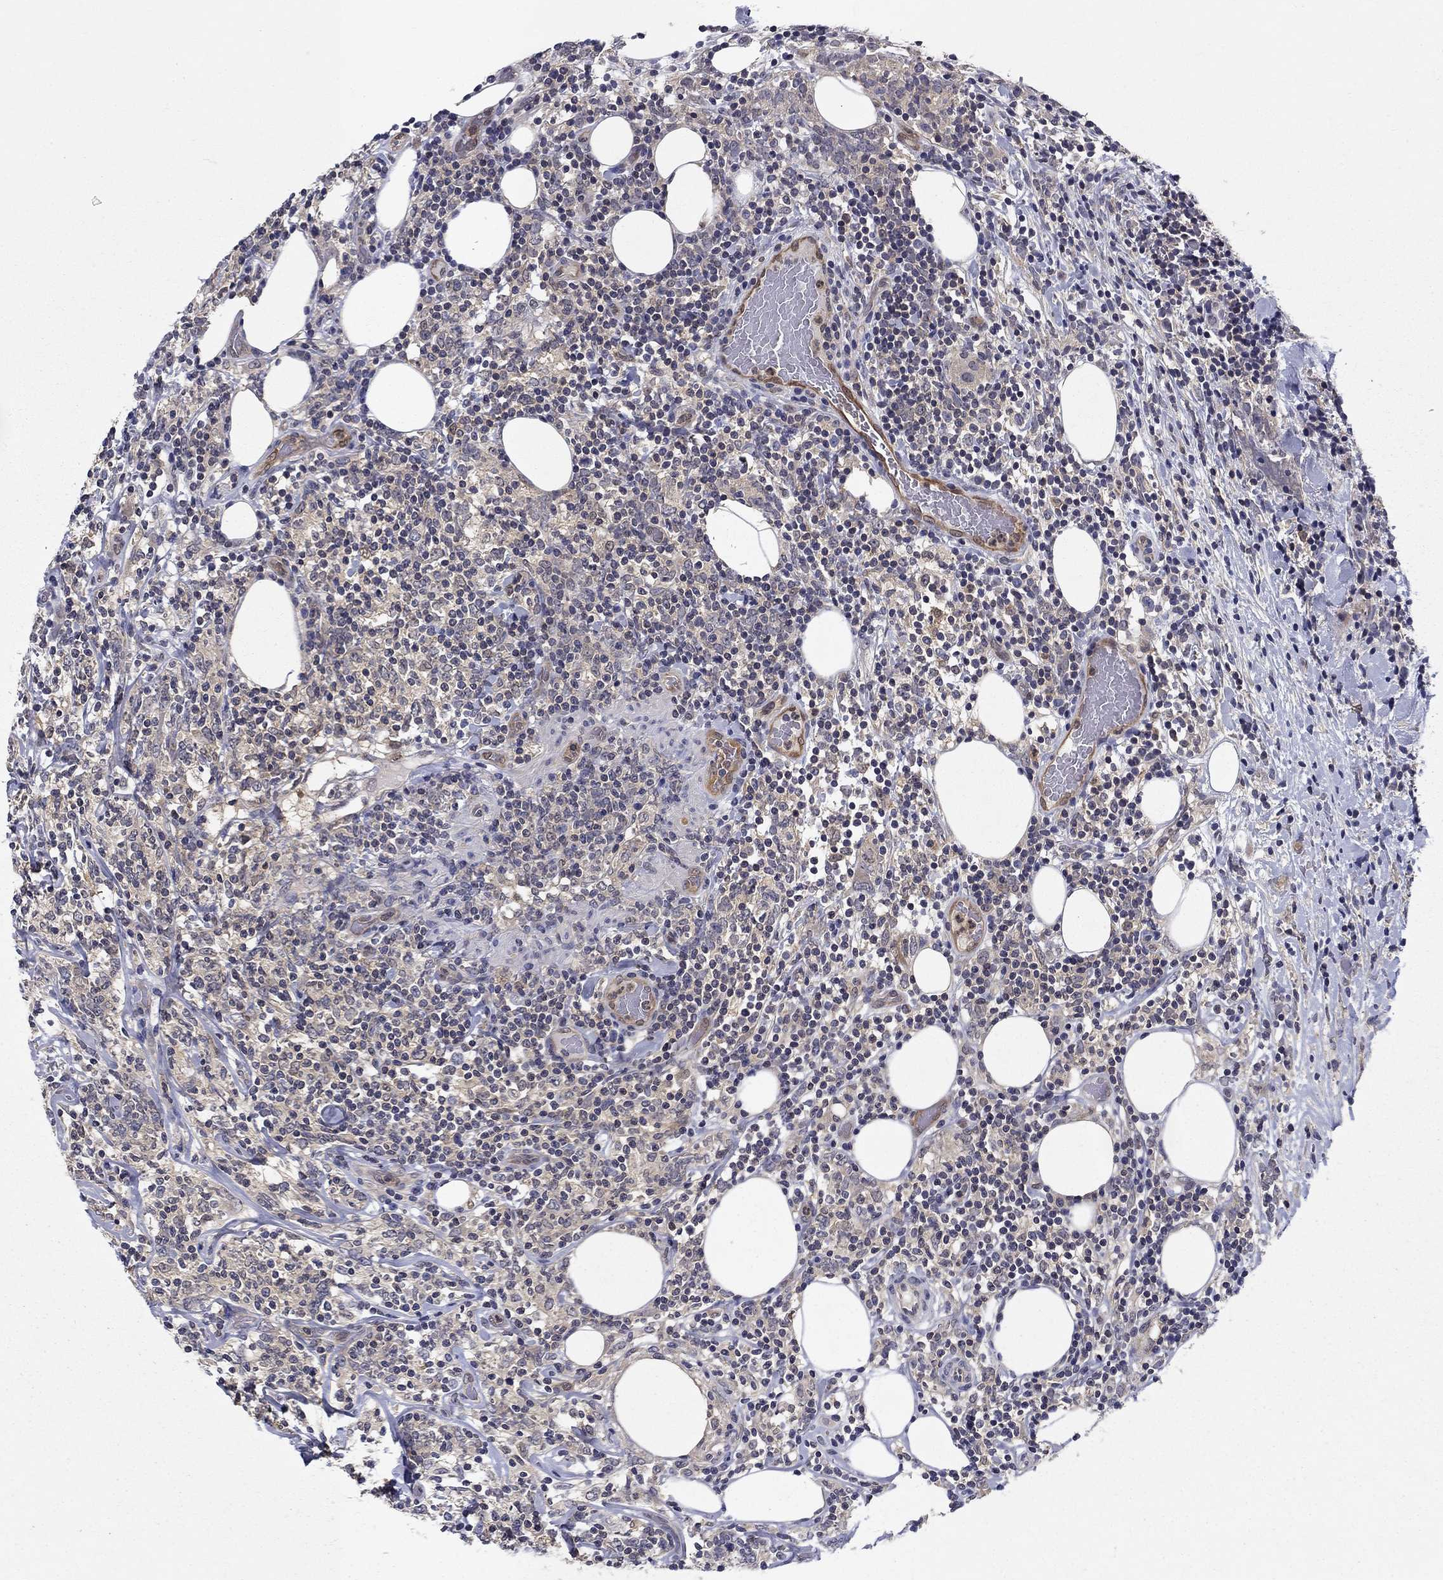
{"staining": {"intensity": "negative", "quantity": "none", "location": "none"}, "tissue": "lymphoma", "cell_type": "Tumor cells", "image_type": "cancer", "snomed": [{"axis": "morphology", "description": "Malignant lymphoma, non-Hodgkin's type, High grade"}, {"axis": "topography", "description": "Lymph node"}], "caption": "Immunohistochemistry histopathology image of human high-grade malignant lymphoma, non-Hodgkin's type stained for a protein (brown), which displays no positivity in tumor cells. (Brightfield microscopy of DAB (3,3'-diaminobenzidine) immunohistochemistry at high magnification).", "gene": "GLTP", "patient": {"sex": "female", "age": 84}}